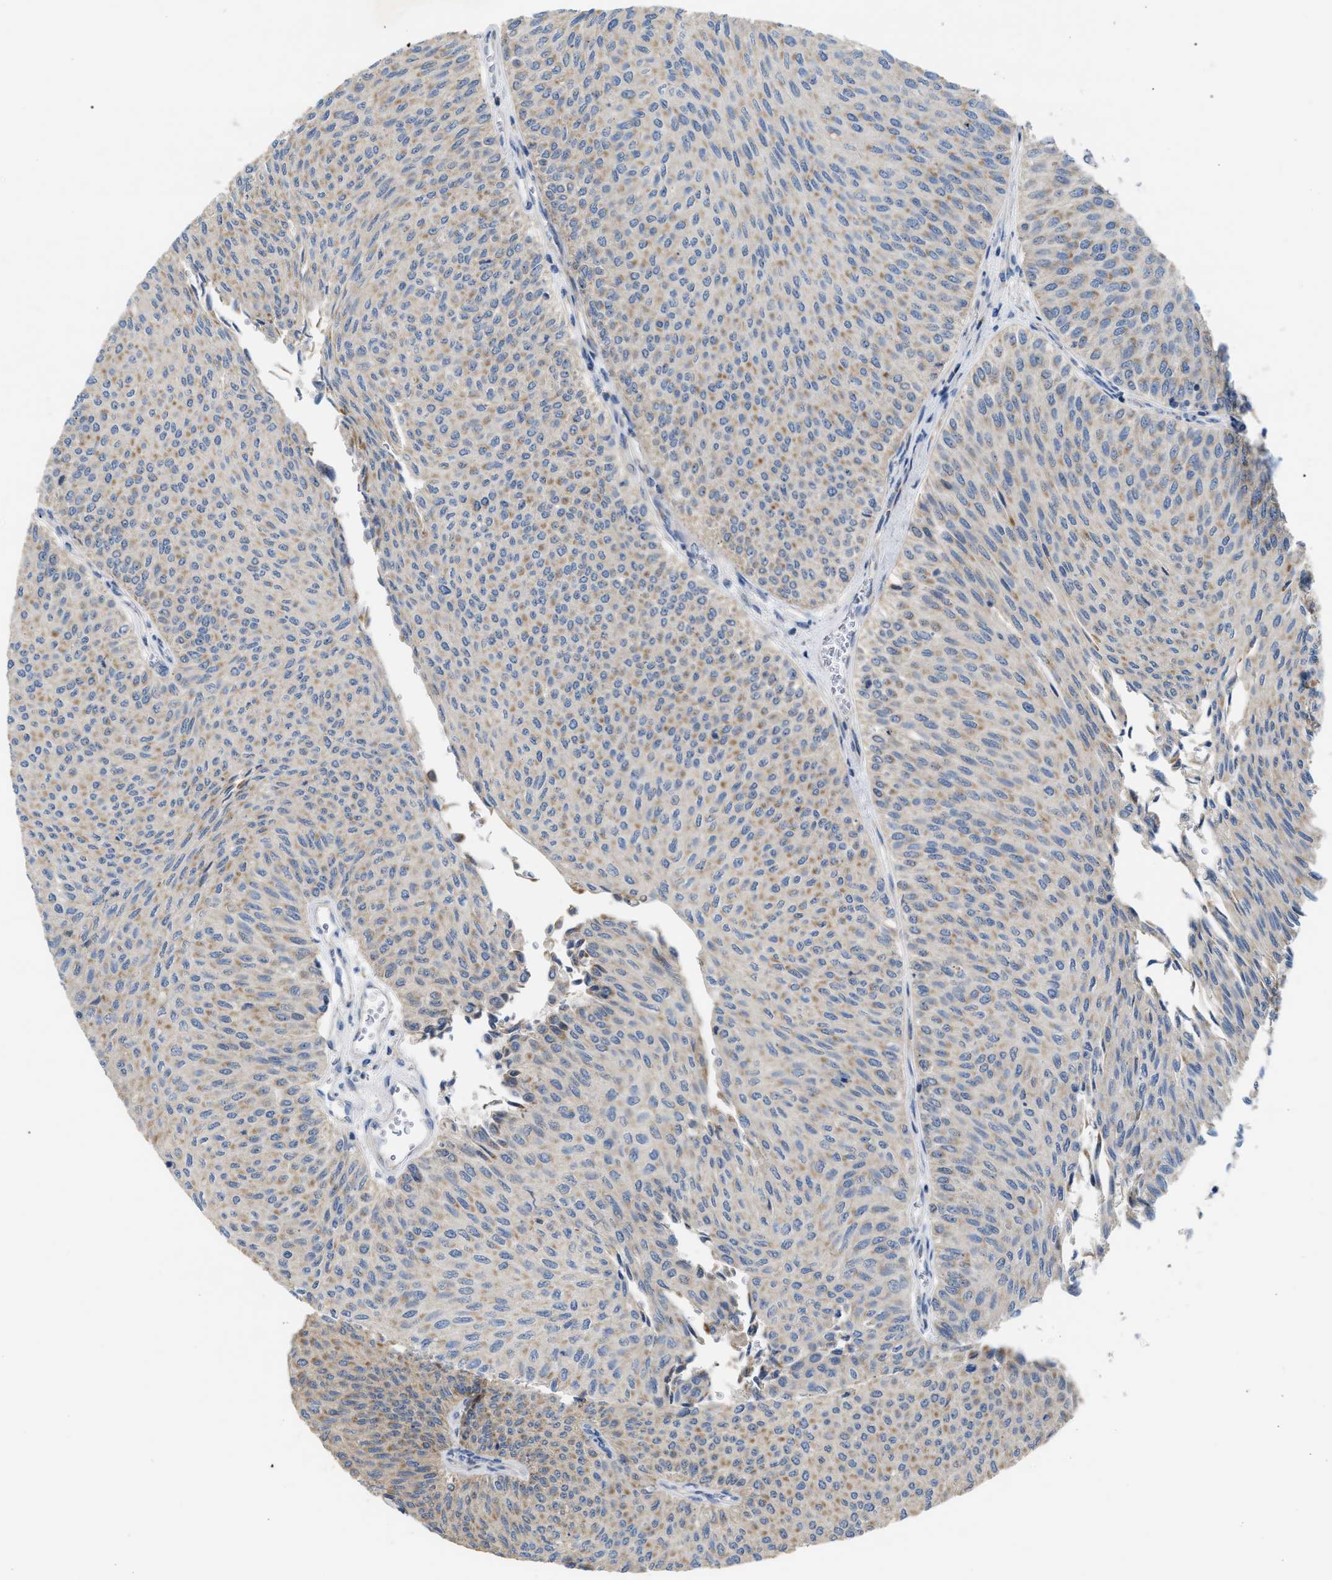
{"staining": {"intensity": "weak", "quantity": ">75%", "location": "cytoplasmic/membranous"}, "tissue": "urothelial cancer", "cell_type": "Tumor cells", "image_type": "cancer", "snomed": [{"axis": "morphology", "description": "Urothelial carcinoma, Low grade"}, {"axis": "topography", "description": "Urinary bladder"}], "caption": "Immunohistochemistry micrograph of neoplastic tissue: human urothelial cancer stained using immunohistochemistry (IHC) shows low levels of weak protein expression localized specifically in the cytoplasmic/membranous of tumor cells, appearing as a cytoplasmic/membranous brown color.", "gene": "DHX58", "patient": {"sex": "male", "age": 78}}